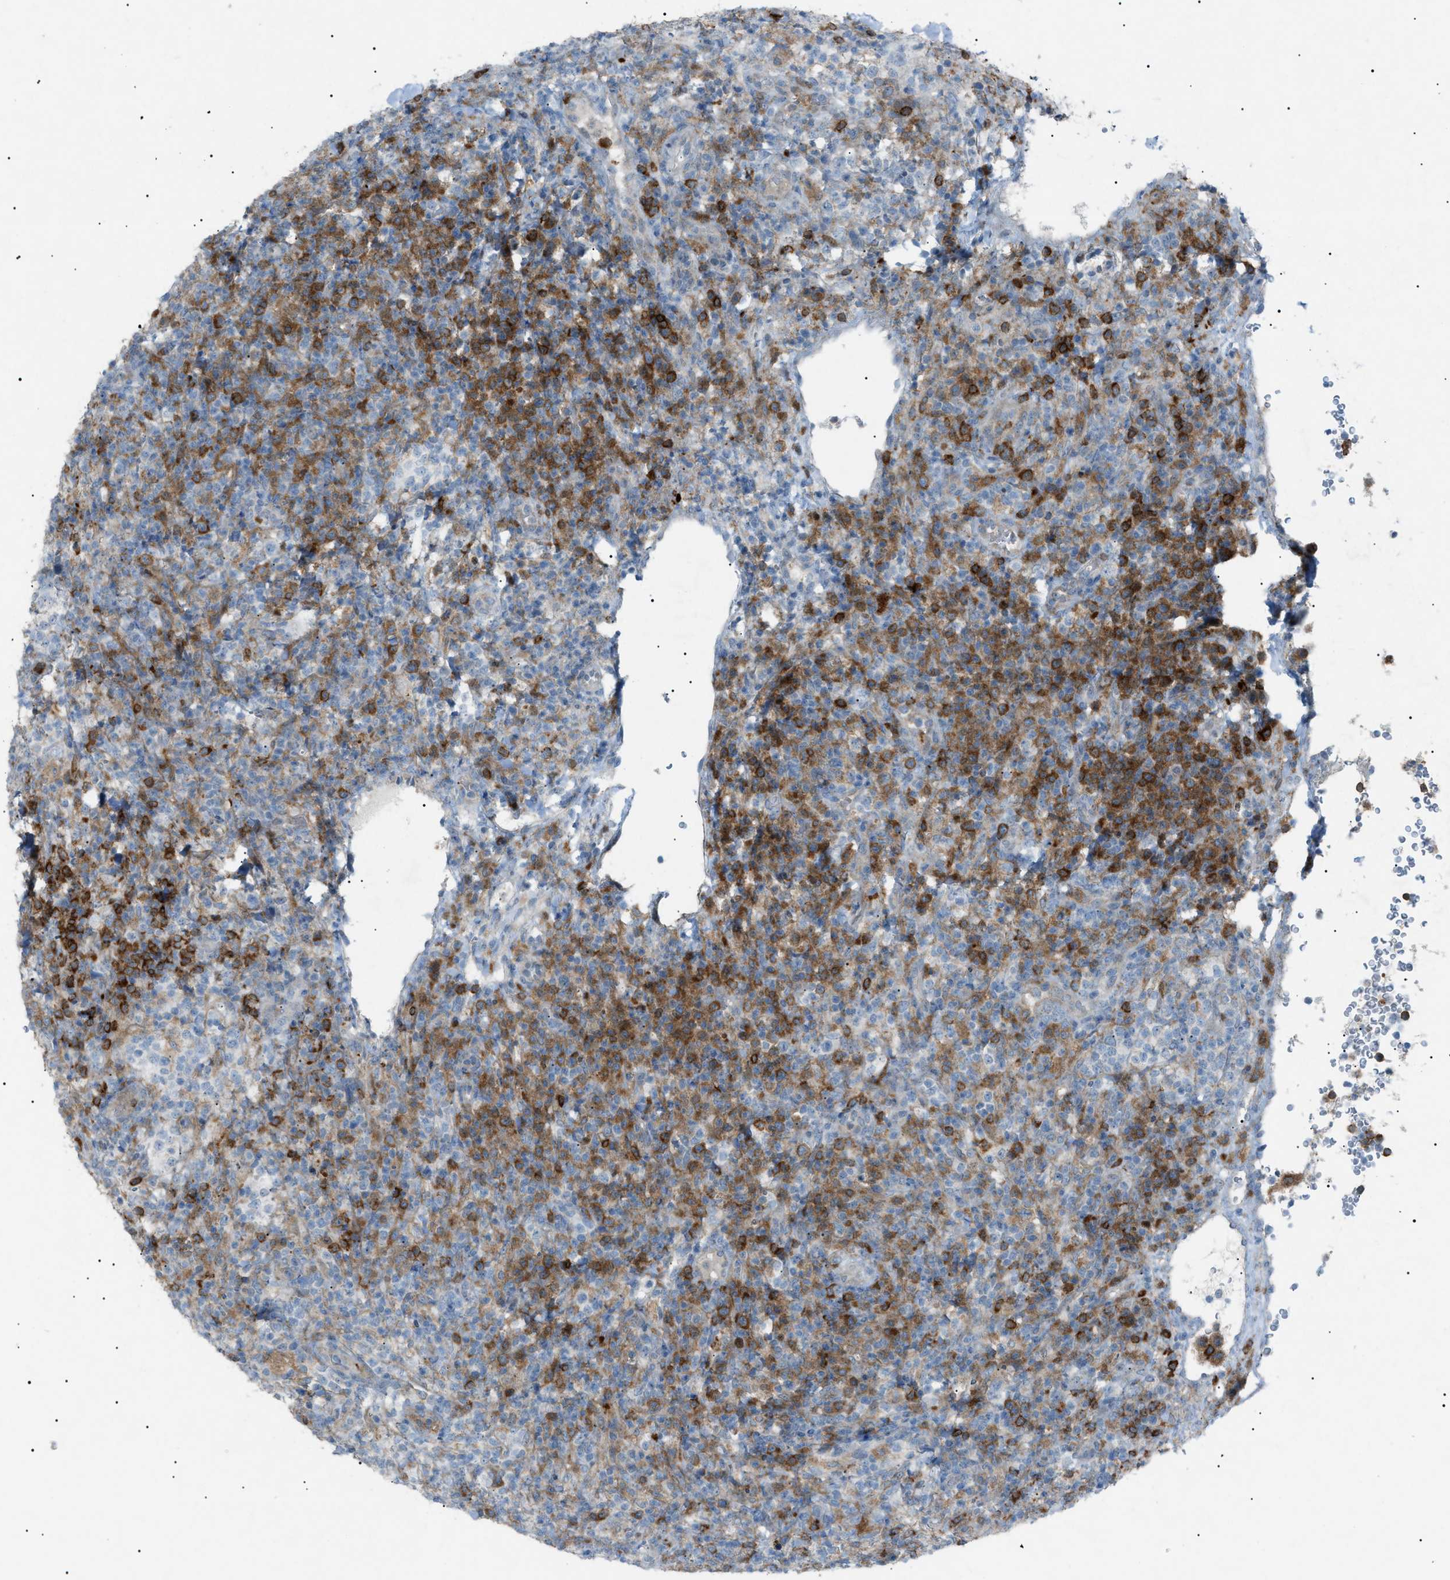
{"staining": {"intensity": "strong", "quantity": "25%-75%", "location": "cytoplasmic/membranous"}, "tissue": "lymphoma", "cell_type": "Tumor cells", "image_type": "cancer", "snomed": [{"axis": "morphology", "description": "Malignant lymphoma, non-Hodgkin's type, High grade"}, {"axis": "topography", "description": "Lymph node"}], "caption": "Lymphoma stained with DAB immunohistochemistry (IHC) displays high levels of strong cytoplasmic/membranous staining in approximately 25%-75% of tumor cells. (DAB IHC with brightfield microscopy, high magnification).", "gene": "BTK", "patient": {"sex": "female", "age": 76}}